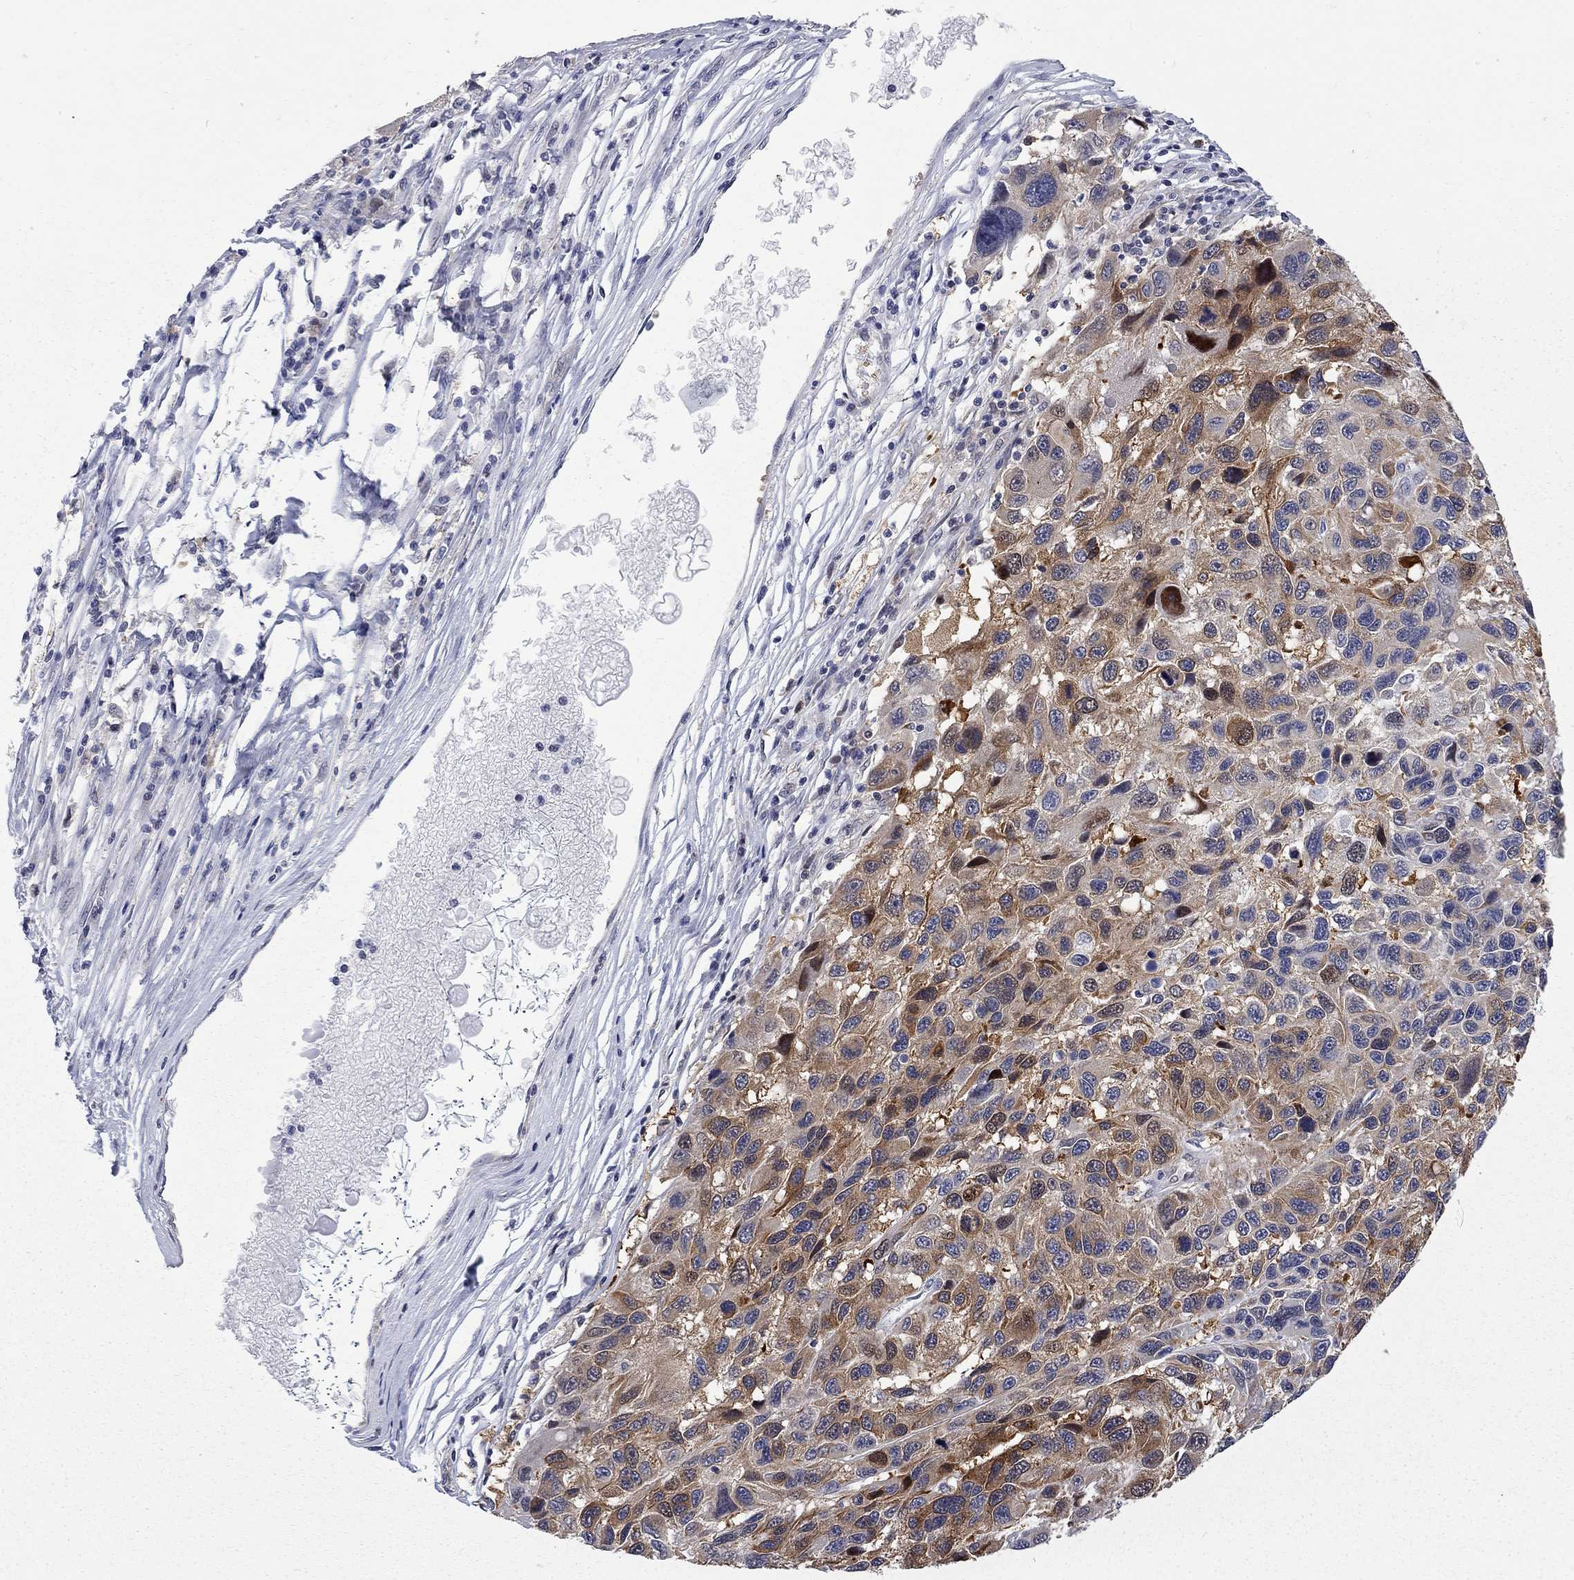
{"staining": {"intensity": "strong", "quantity": "25%-75%", "location": "cytoplasmic/membranous"}, "tissue": "melanoma", "cell_type": "Tumor cells", "image_type": "cancer", "snomed": [{"axis": "morphology", "description": "Malignant melanoma, NOS"}, {"axis": "topography", "description": "Skin"}], "caption": "Tumor cells show high levels of strong cytoplasmic/membranous positivity in approximately 25%-75% of cells in malignant melanoma.", "gene": "GALNT8", "patient": {"sex": "male", "age": 53}}